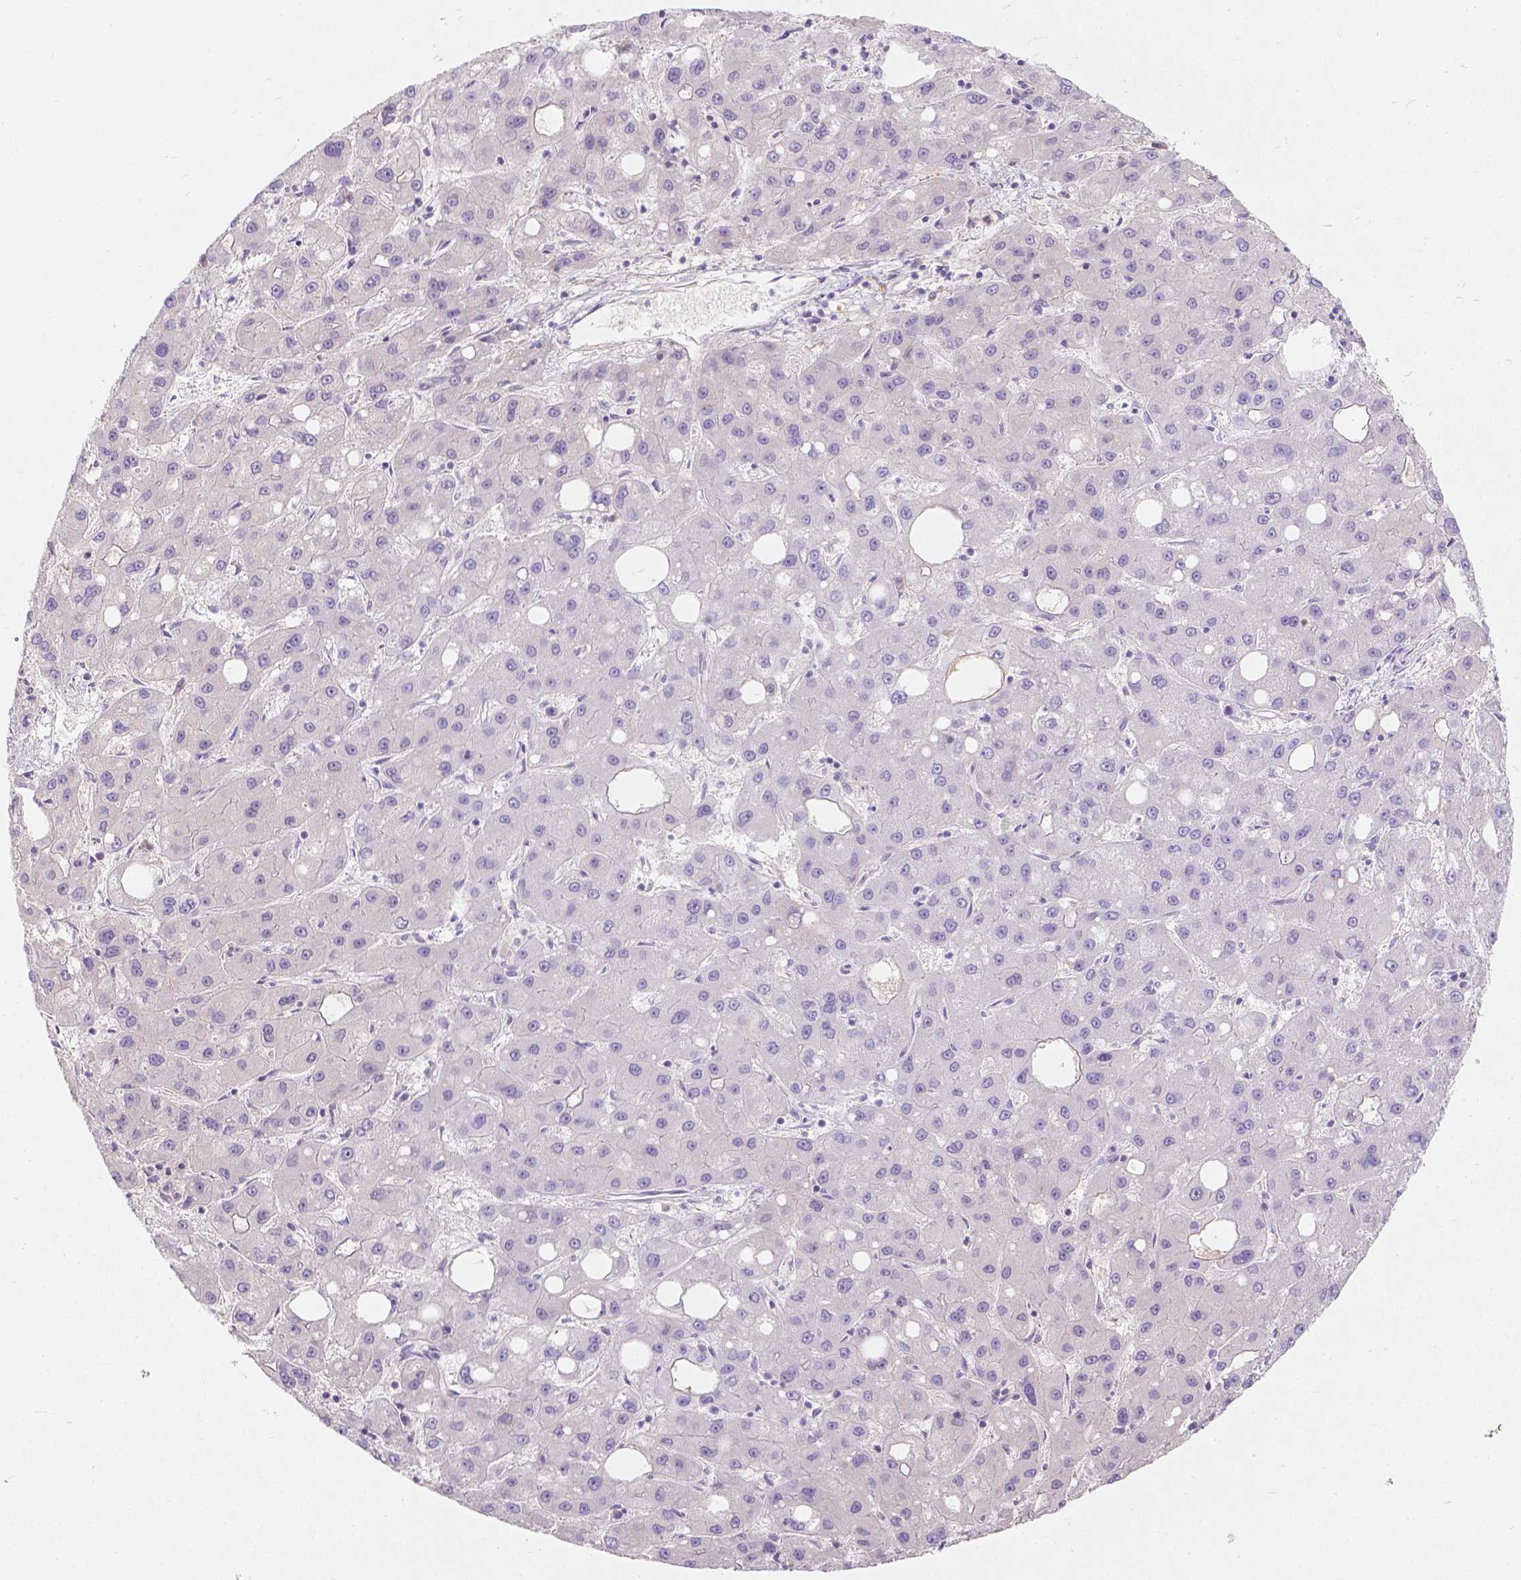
{"staining": {"intensity": "negative", "quantity": "none", "location": "none"}, "tissue": "liver cancer", "cell_type": "Tumor cells", "image_type": "cancer", "snomed": [{"axis": "morphology", "description": "Carcinoma, Hepatocellular, NOS"}, {"axis": "topography", "description": "Liver"}], "caption": "High magnification brightfield microscopy of hepatocellular carcinoma (liver) stained with DAB (3,3'-diaminobenzidine) (brown) and counterstained with hematoxylin (blue): tumor cells show no significant staining.", "gene": "GAL3ST2", "patient": {"sex": "male", "age": 73}}